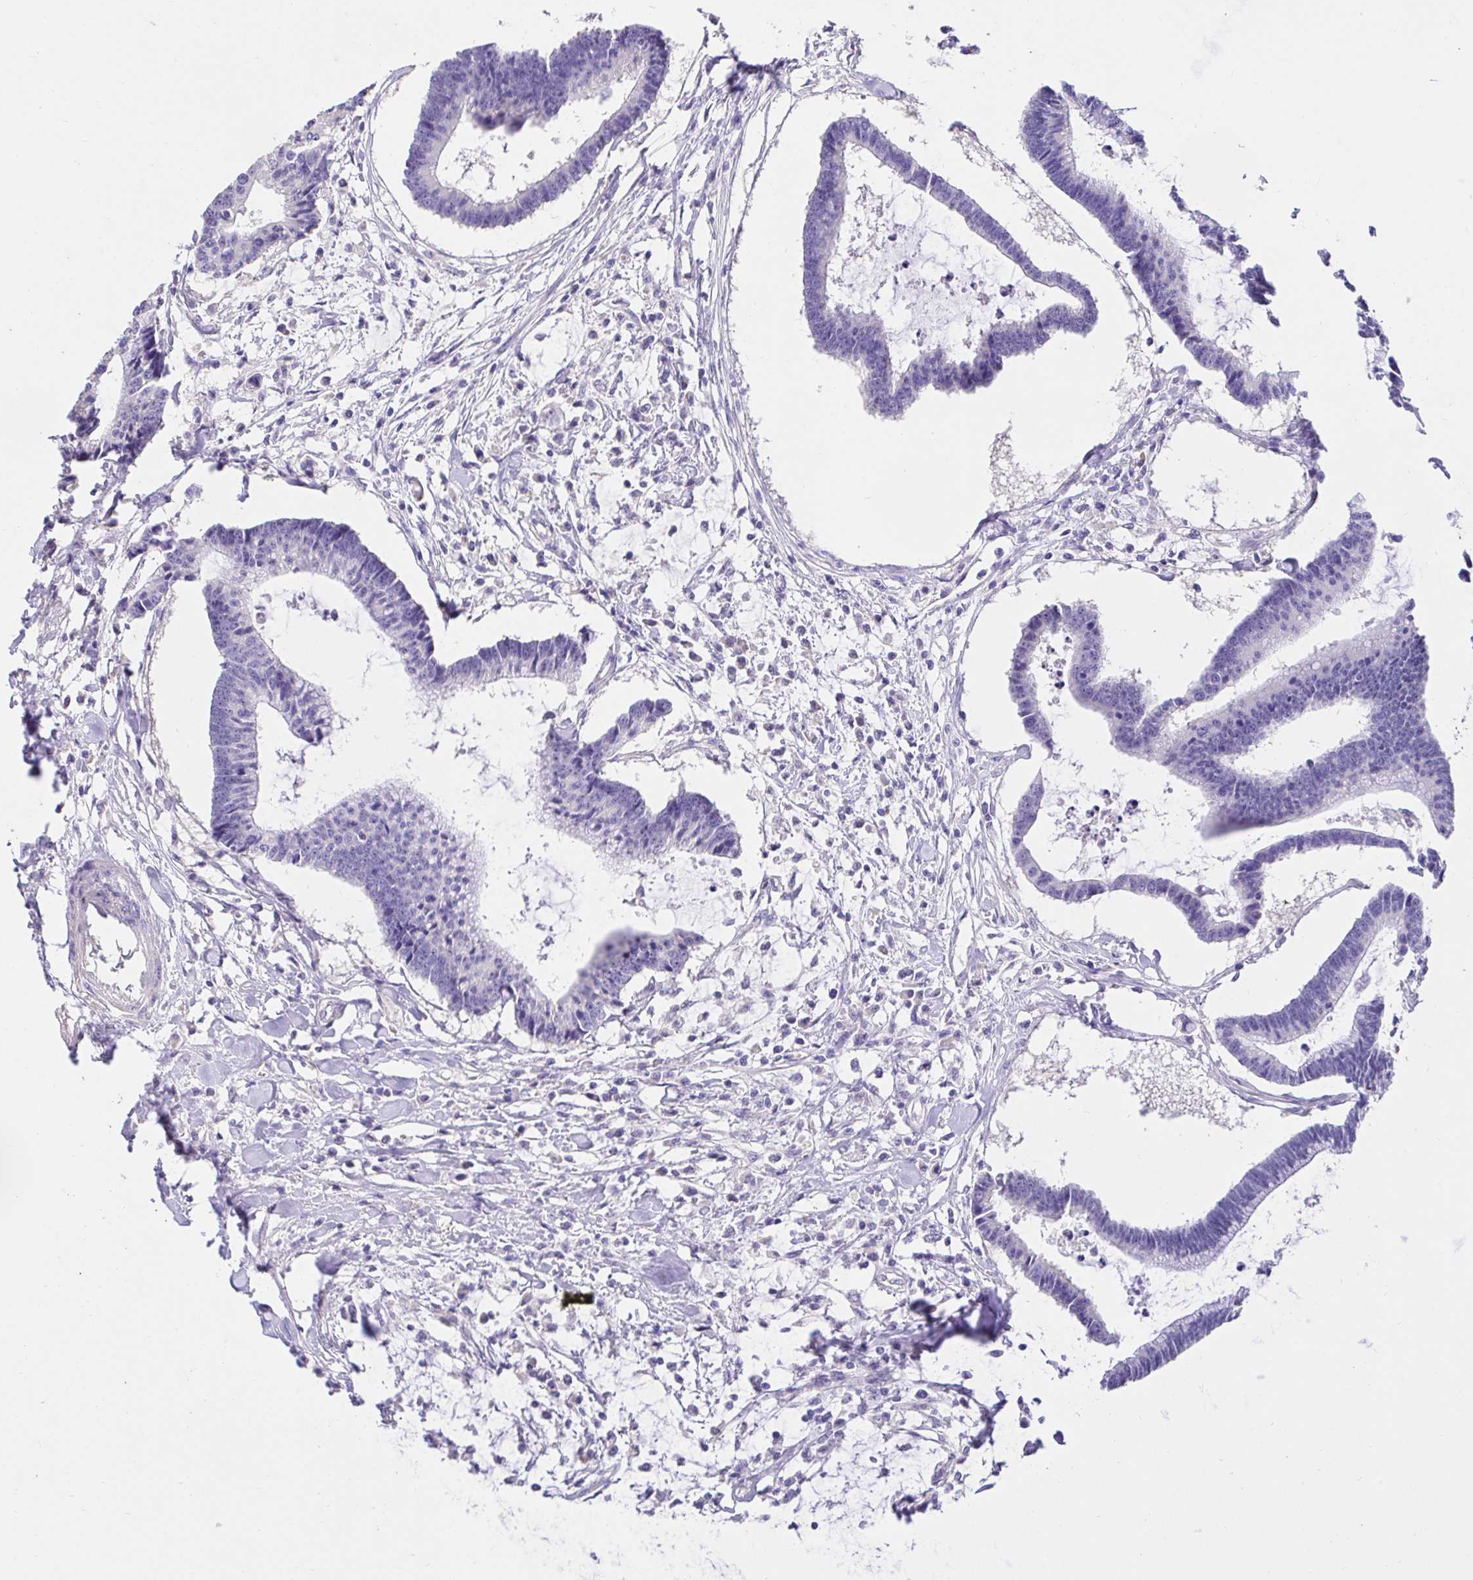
{"staining": {"intensity": "negative", "quantity": "none", "location": "none"}, "tissue": "colorectal cancer", "cell_type": "Tumor cells", "image_type": "cancer", "snomed": [{"axis": "morphology", "description": "Adenocarcinoma, NOS"}, {"axis": "topography", "description": "Colon"}], "caption": "Immunohistochemistry (IHC) micrograph of neoplastic tissue: human colorectal cancer (adenocarcinoma) stained with DAB demonstrates no significant protein staining in tumor cells.", "gene": "CDO1", "patient": {"sex": "female", "age": 78}}